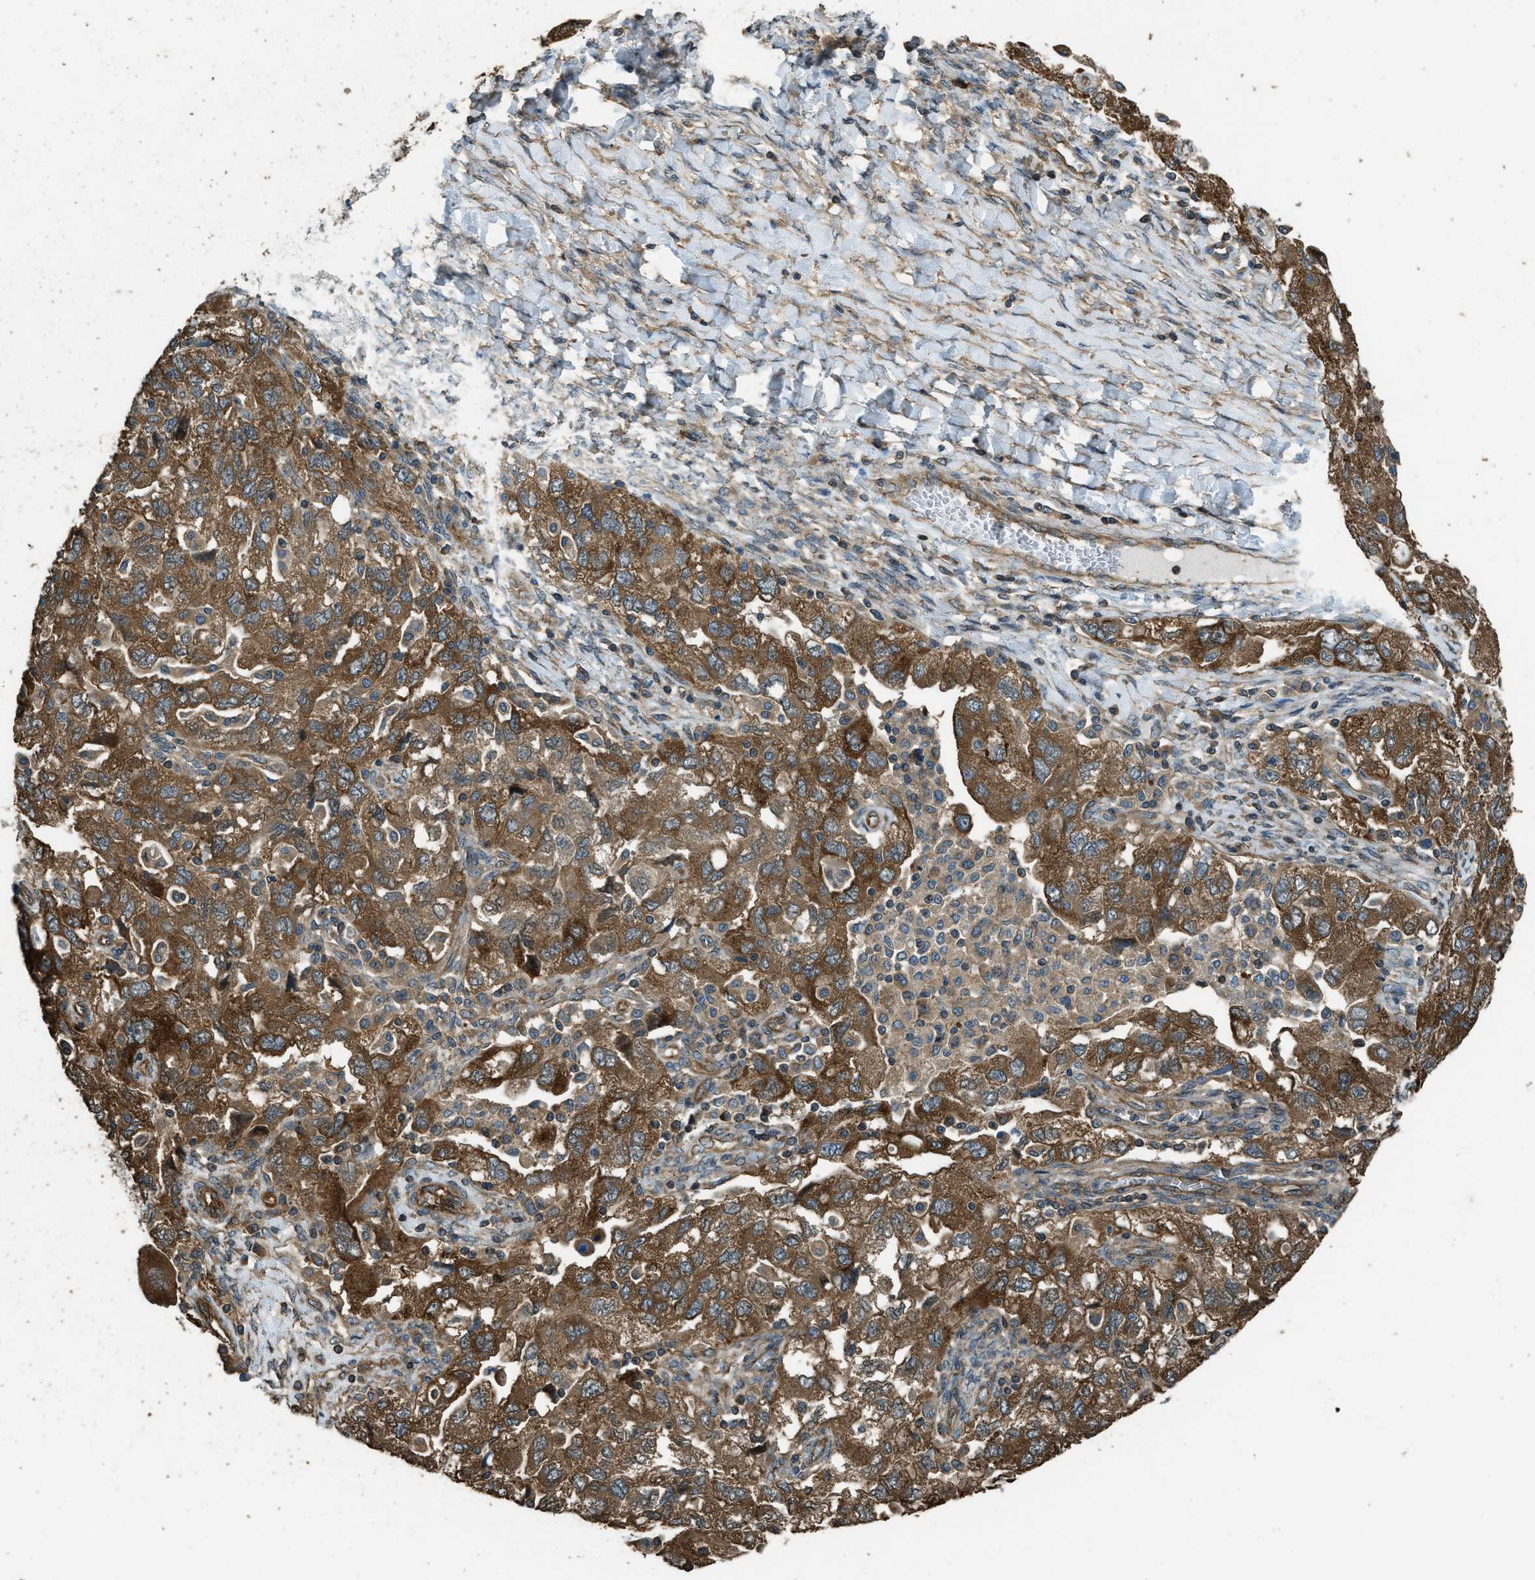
{"staining": {"intensity": "strong", "quantity": ">75%", "location": "cytoplasmic/membranous"}, "tissue": "ovarian cancer", "cell_type": "Tumor cells", "image_type": "cancer", "snomed": [{"axis": "morphology", "description": "Carcinoma, NOS"}, {"axis": "morphology", "description": "Cystadenocarcinoma, serous, NOS"}, {"axis": "topography", "description": "Ovary"}], "caption": "The micrograph reveals immunohistochemical staining of ovarian cancer. There is strong cytoplasmic/membranous staining is identified in about >75% of tumor cells.", "gene": "MARS1", "patient": {"sex": "female", "age": 69}}